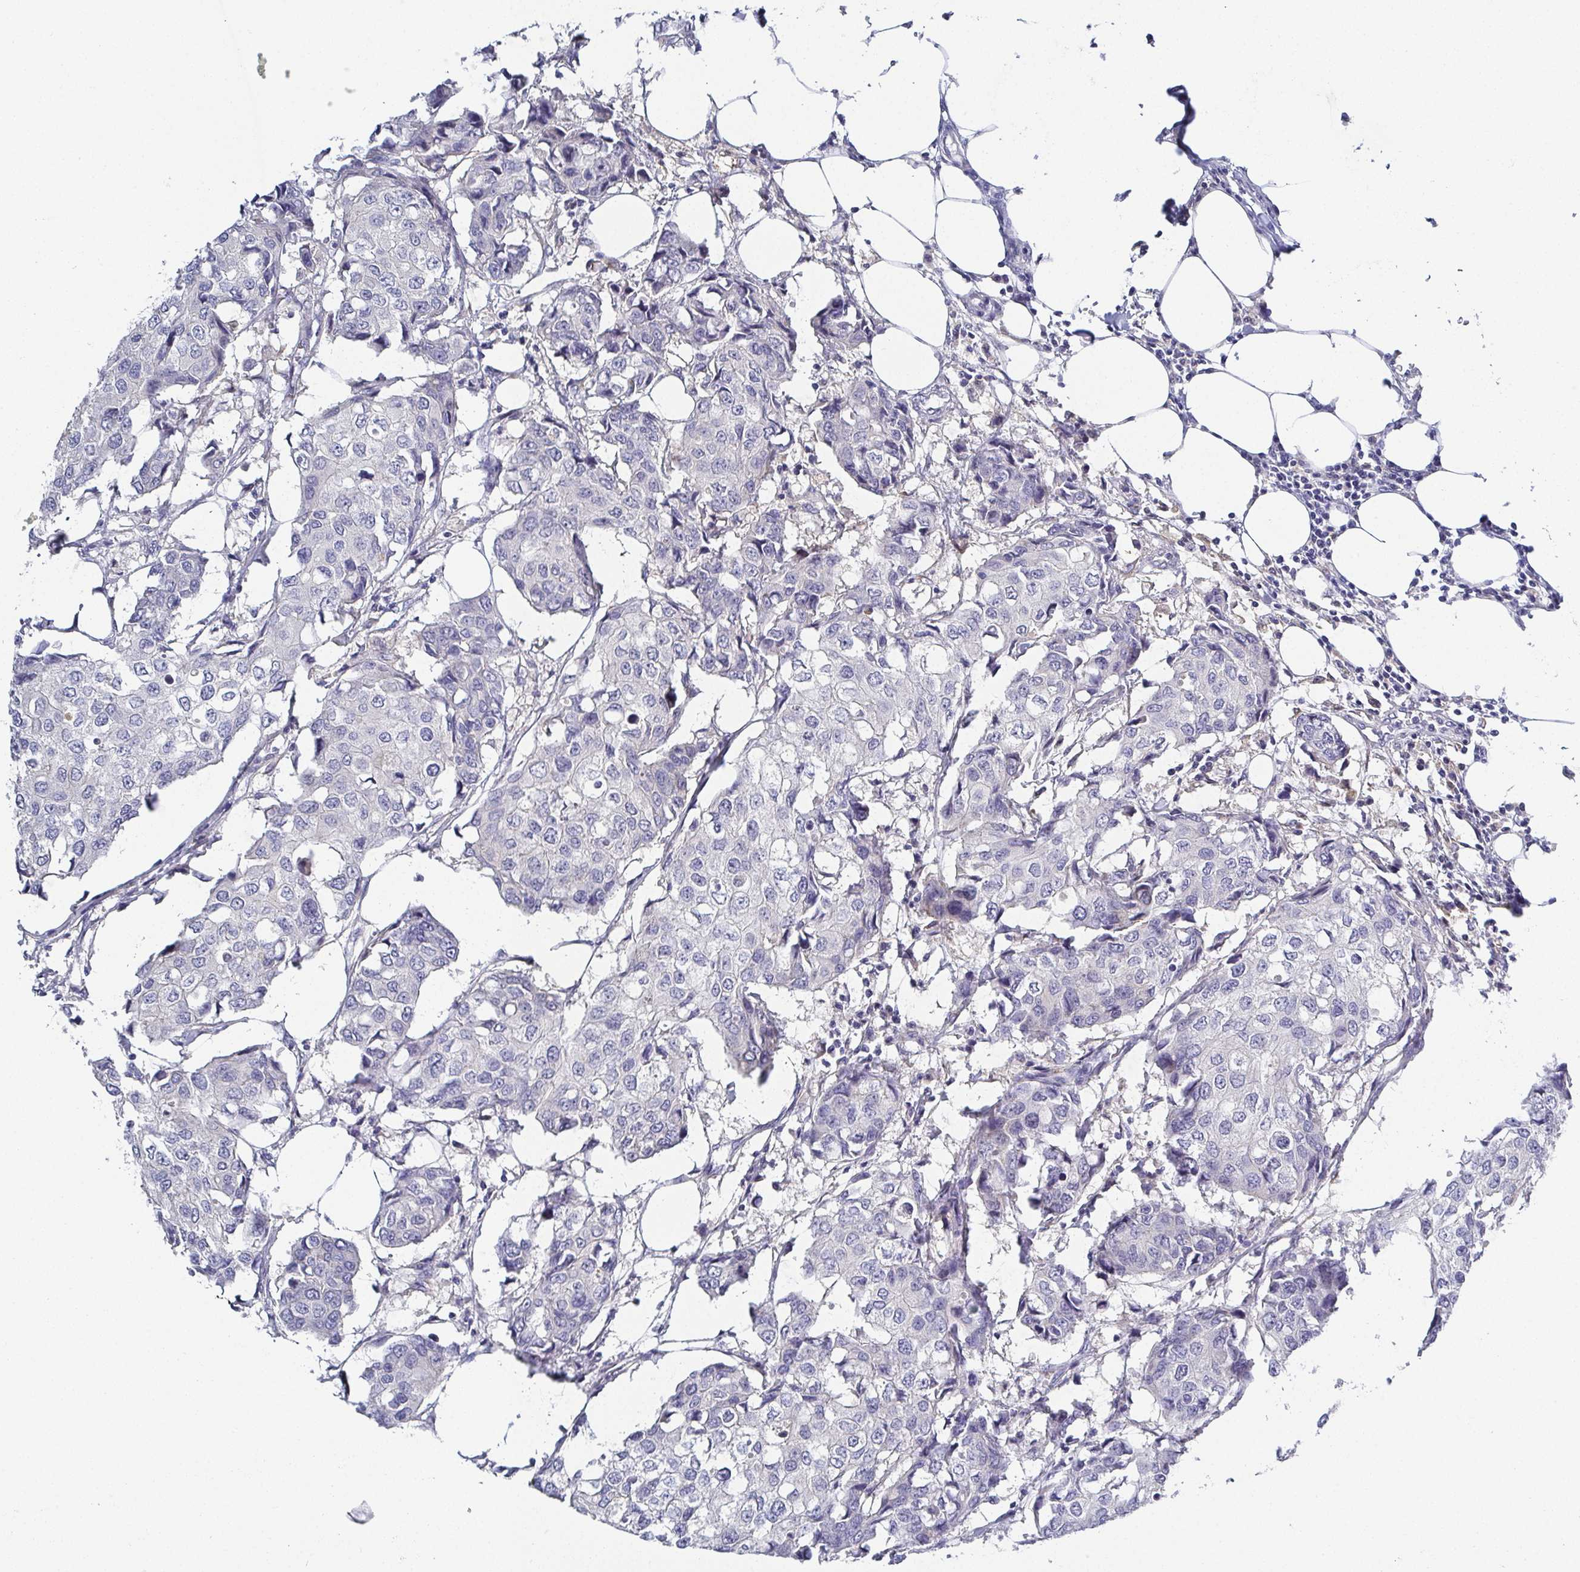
{"staining": {"intensity": "negative", "quantity": "none", "location": "none"}, "tissue": "breast cancer", "cell_type": "Tumor cells", "image_type": "cancer", "snomed": [{"axis": "morphology", "description": "Duct carcinoma"}, {"axis": "topography", "description": "Breast"}], "caption": "An IHC histopathology image of breast intraductal carcinoma is shown. There is no staining in tumor cells of breast intraductal carcinoma.", "gene": "RNASE7", "patient": {"sex": "female", "age": 27}}